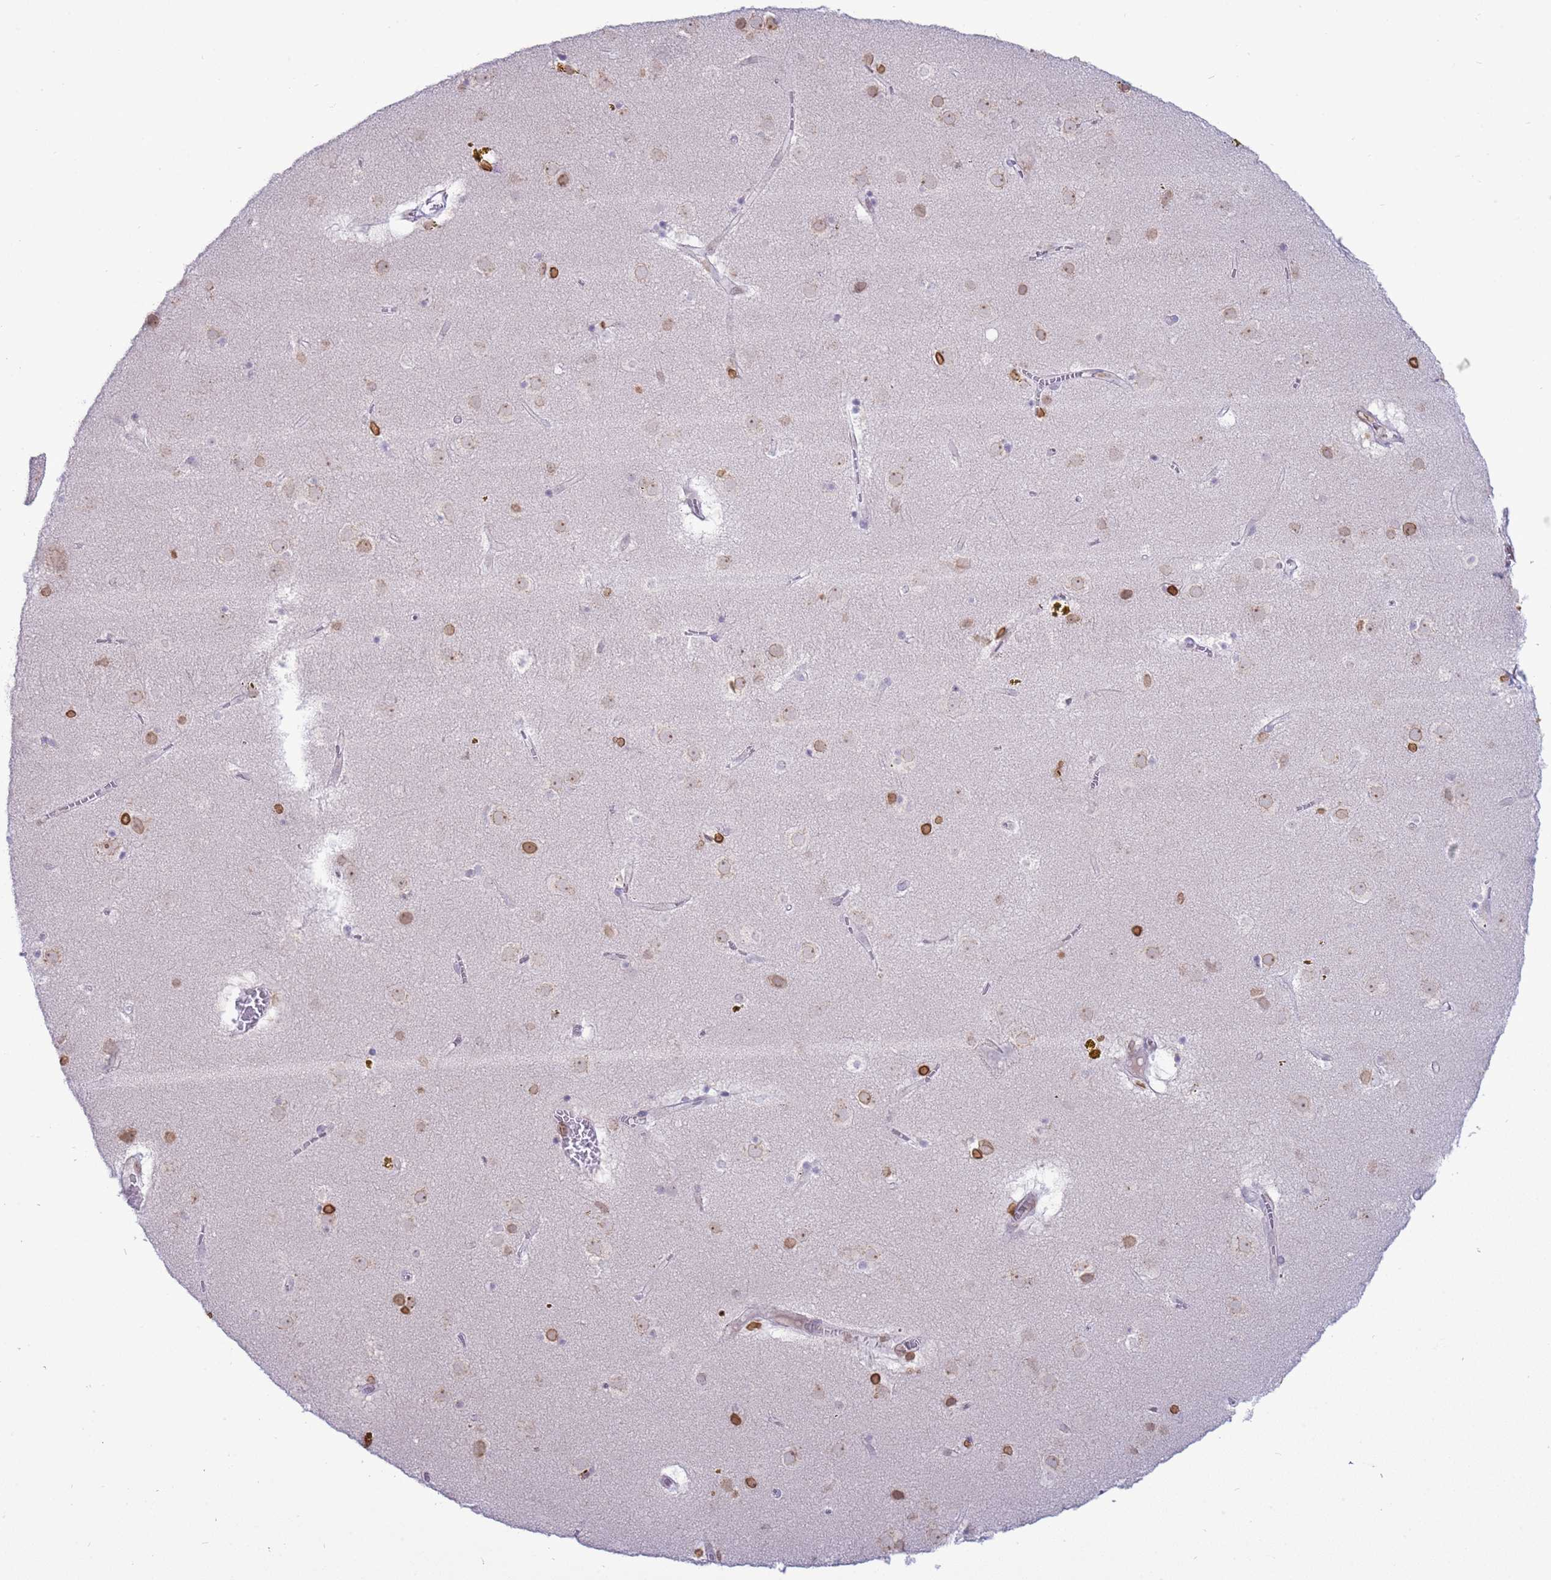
{"staining": {"intensity": "moderate", "quantity": "<25%", "location": "cytoplasmic/membranous,nuclear"}, "tissue": "caudate", "cell_type": "Glial cells", "image_type": "normal", "snomed": [{"axis": "morphology", "description": "Normal tissue, NOS"}, {"axis": "topography", "description": "Lateral ventricle wall"}], "caption": "Immunohistochemical staining of unremarkable human caudate reveals low levels of moderate cytoplasmic/membranous,nuclear staining in about <25% of glial cells. Ihc stains the protein in brown and the nuclei are stained blue.", "gene": "DHX37", "patient": {"sex": "male", "age": 70}}